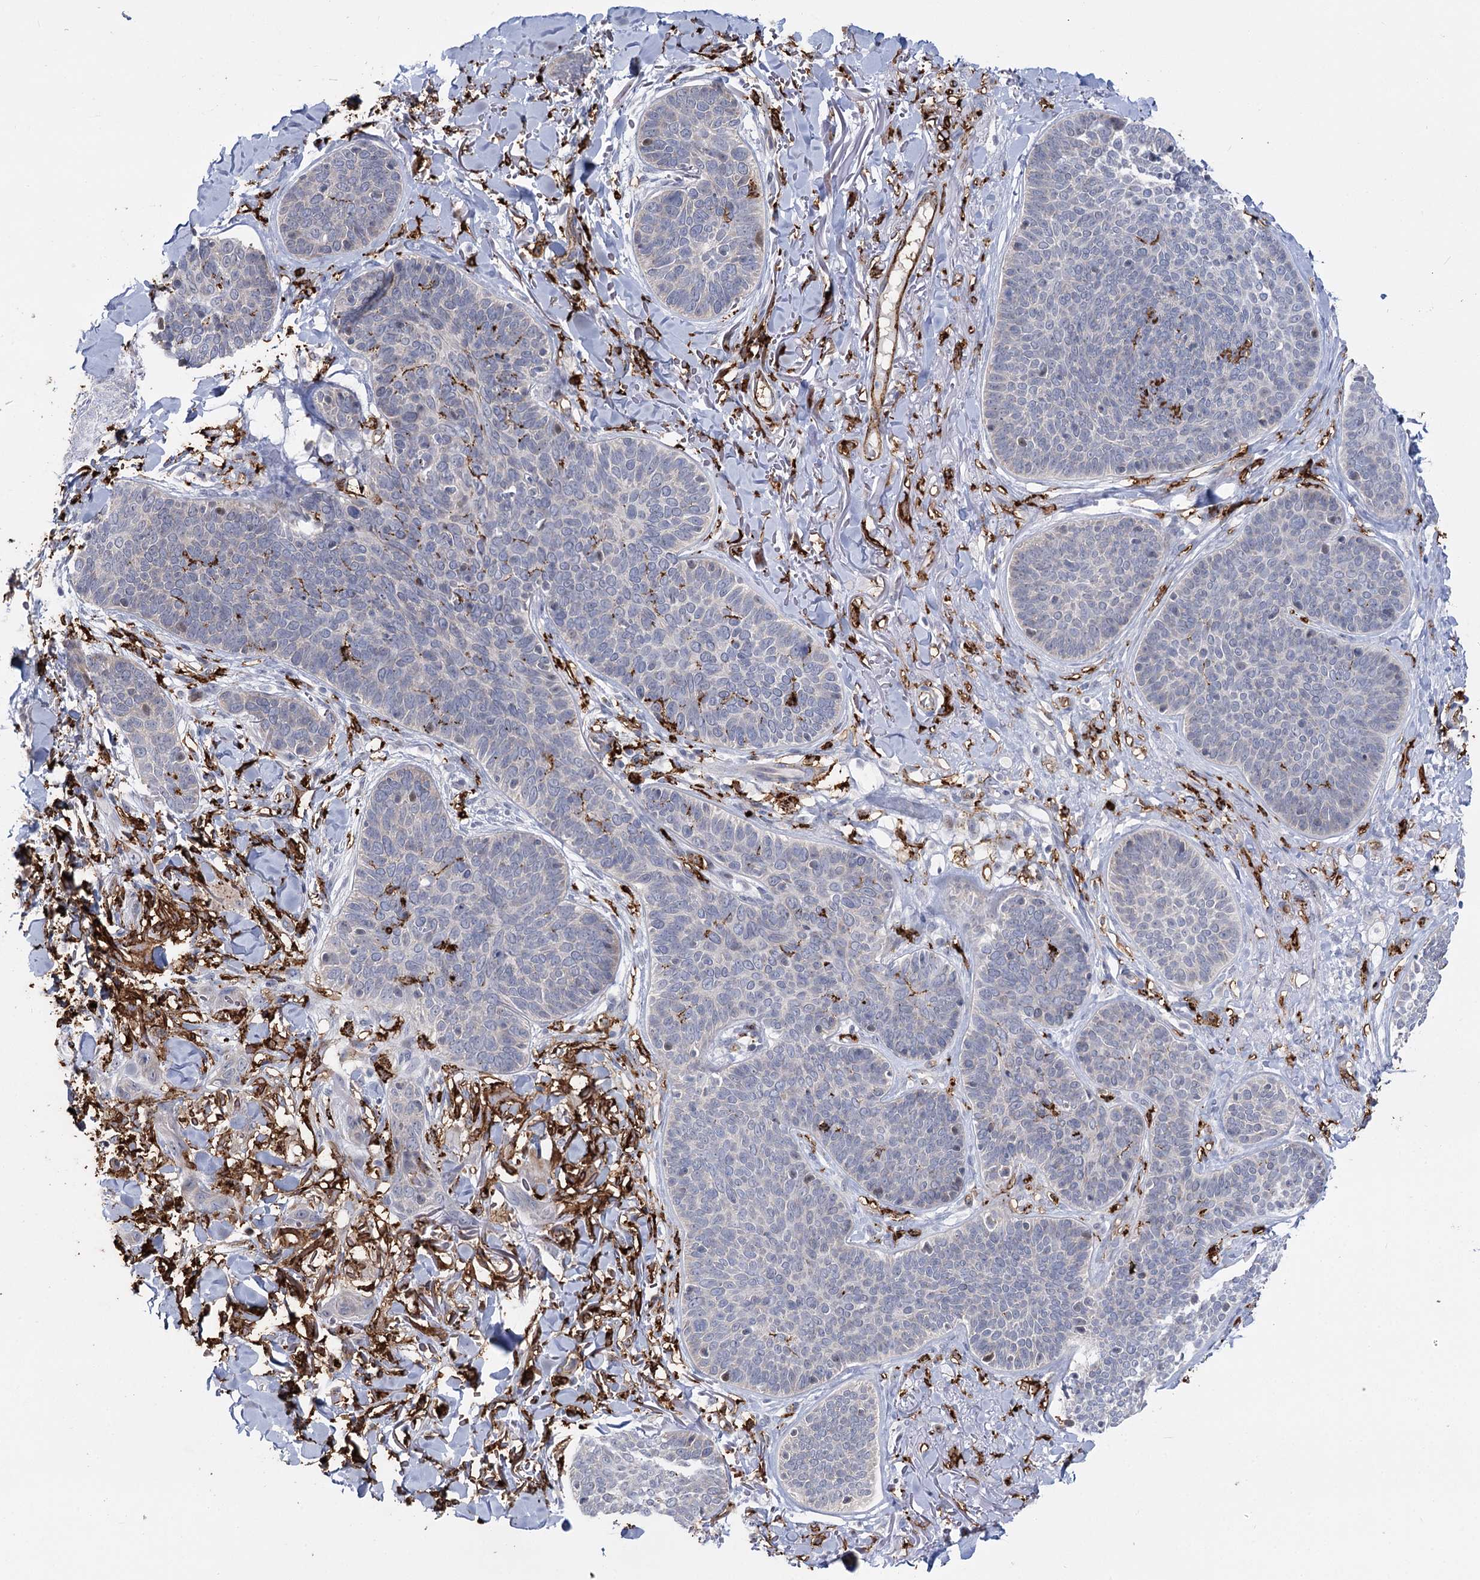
{"staining": {"intensity": "negative", "quantity": "none", "location": "none"}, "tissue": "skin cancer", "cell_type": "Tumor cells", "image_type": "cancer", "snomed": [{"axis": "morphology", "description": "Basal cell carcinoma"}, {"axis": "topography", "description": "Skin"}], "caption": "IHC of human basal cell carcinoma (skin) exhibits no expression in tumor cells.", "gene": "PIWIL4", "patient": {"sex": "male", "age": 85}}